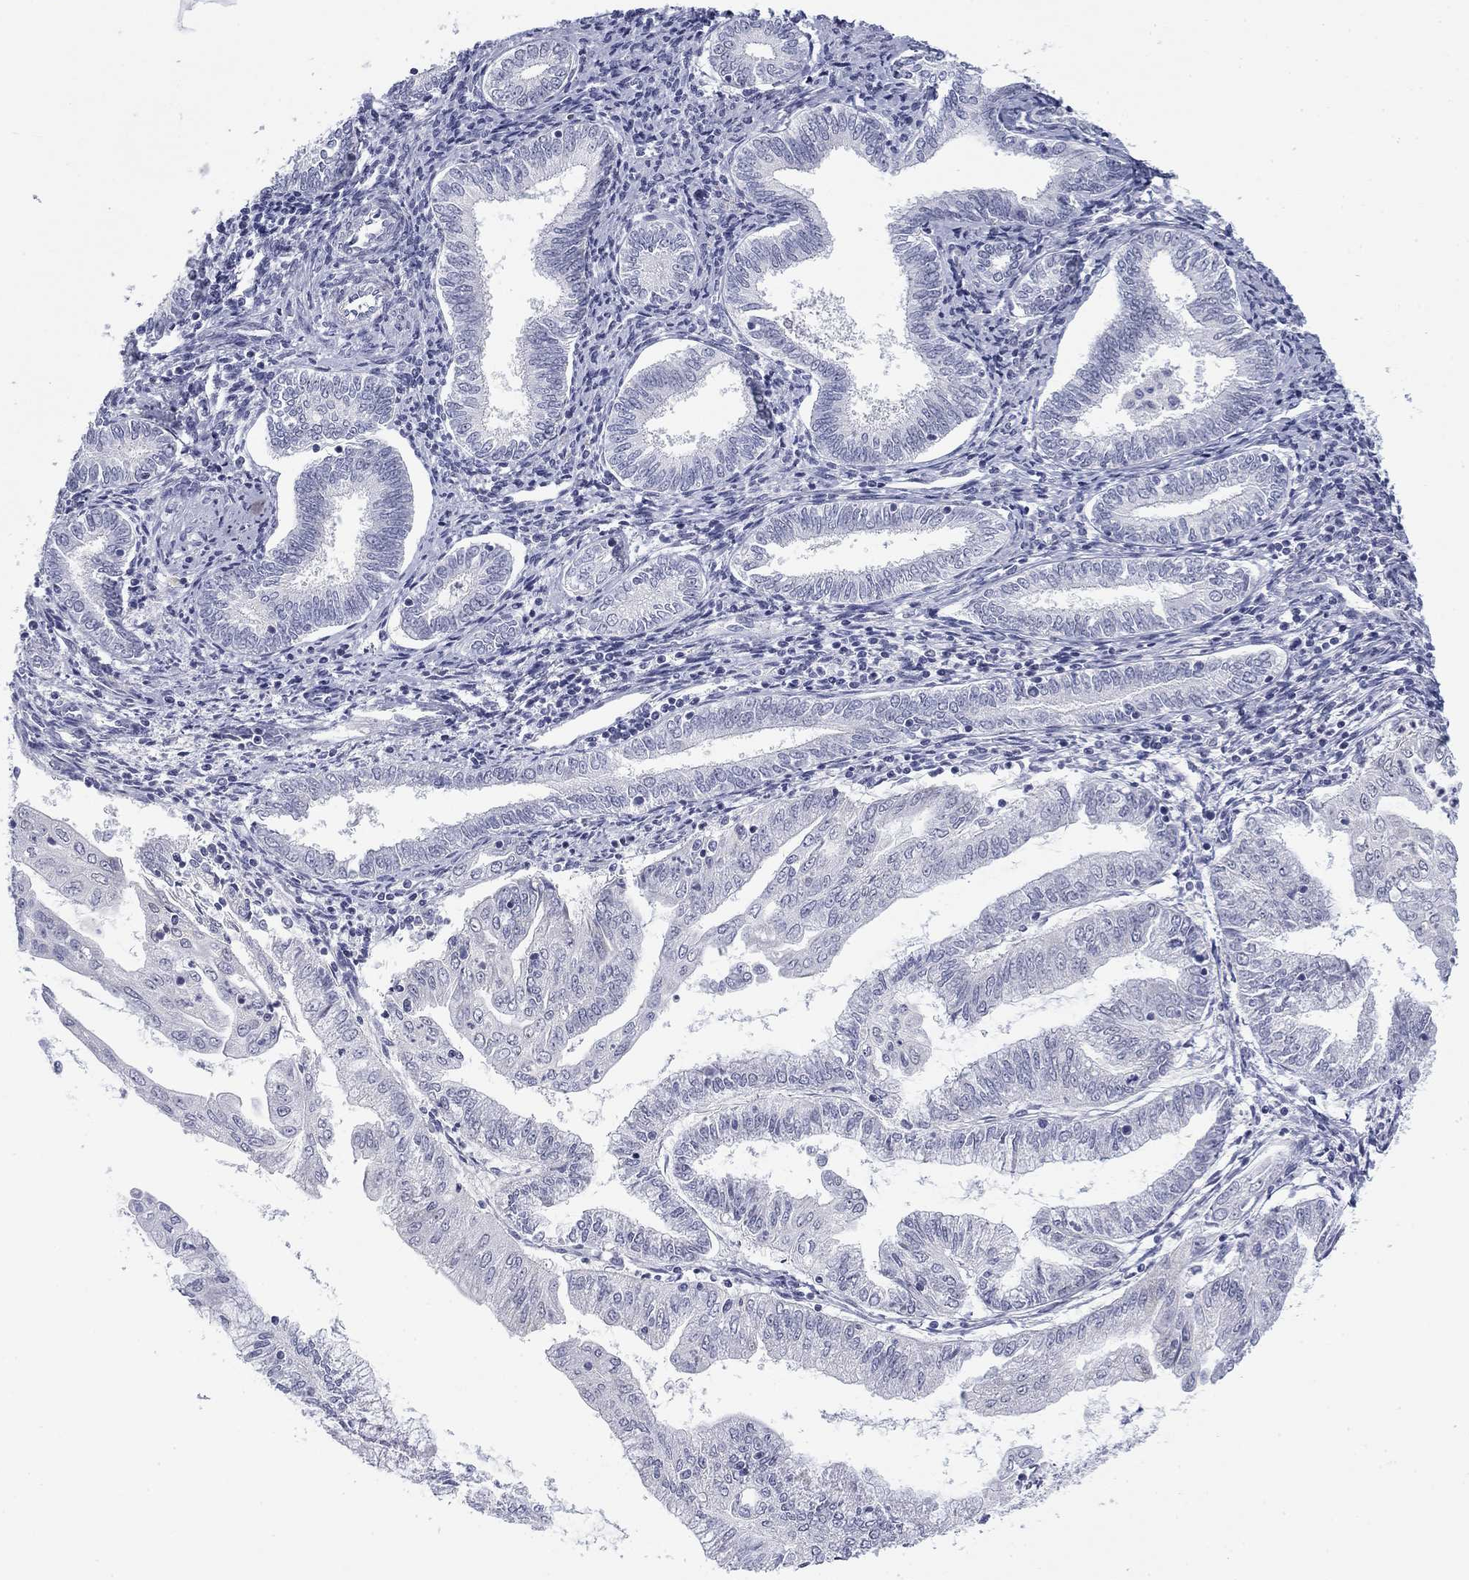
{"staining": {"intensity": "negative", "quantity": "none", "location": "none"}, "tissue": "endometrial cancer", "cell_type": "Tumor cells", "image_type": "cancer", "snomed": [{"axis": "morphology", "description": "Adenocarcinoma, NOS"}, {"axis": "topography", "description": "Endometrium"}], "caption": "Immunohistochemistry (IHC) micrograph of neoplastic tissue: endometrial cancer stained with DAB exhibits no significant protein staining in tumor cells. Brightfield microscopy of immunohistochemistry stained with DAB (brown) and hematoxylin (blue), captured at high magnification.", "gene": "PRPH", "patient": {"sex": "female", "age": 56}}